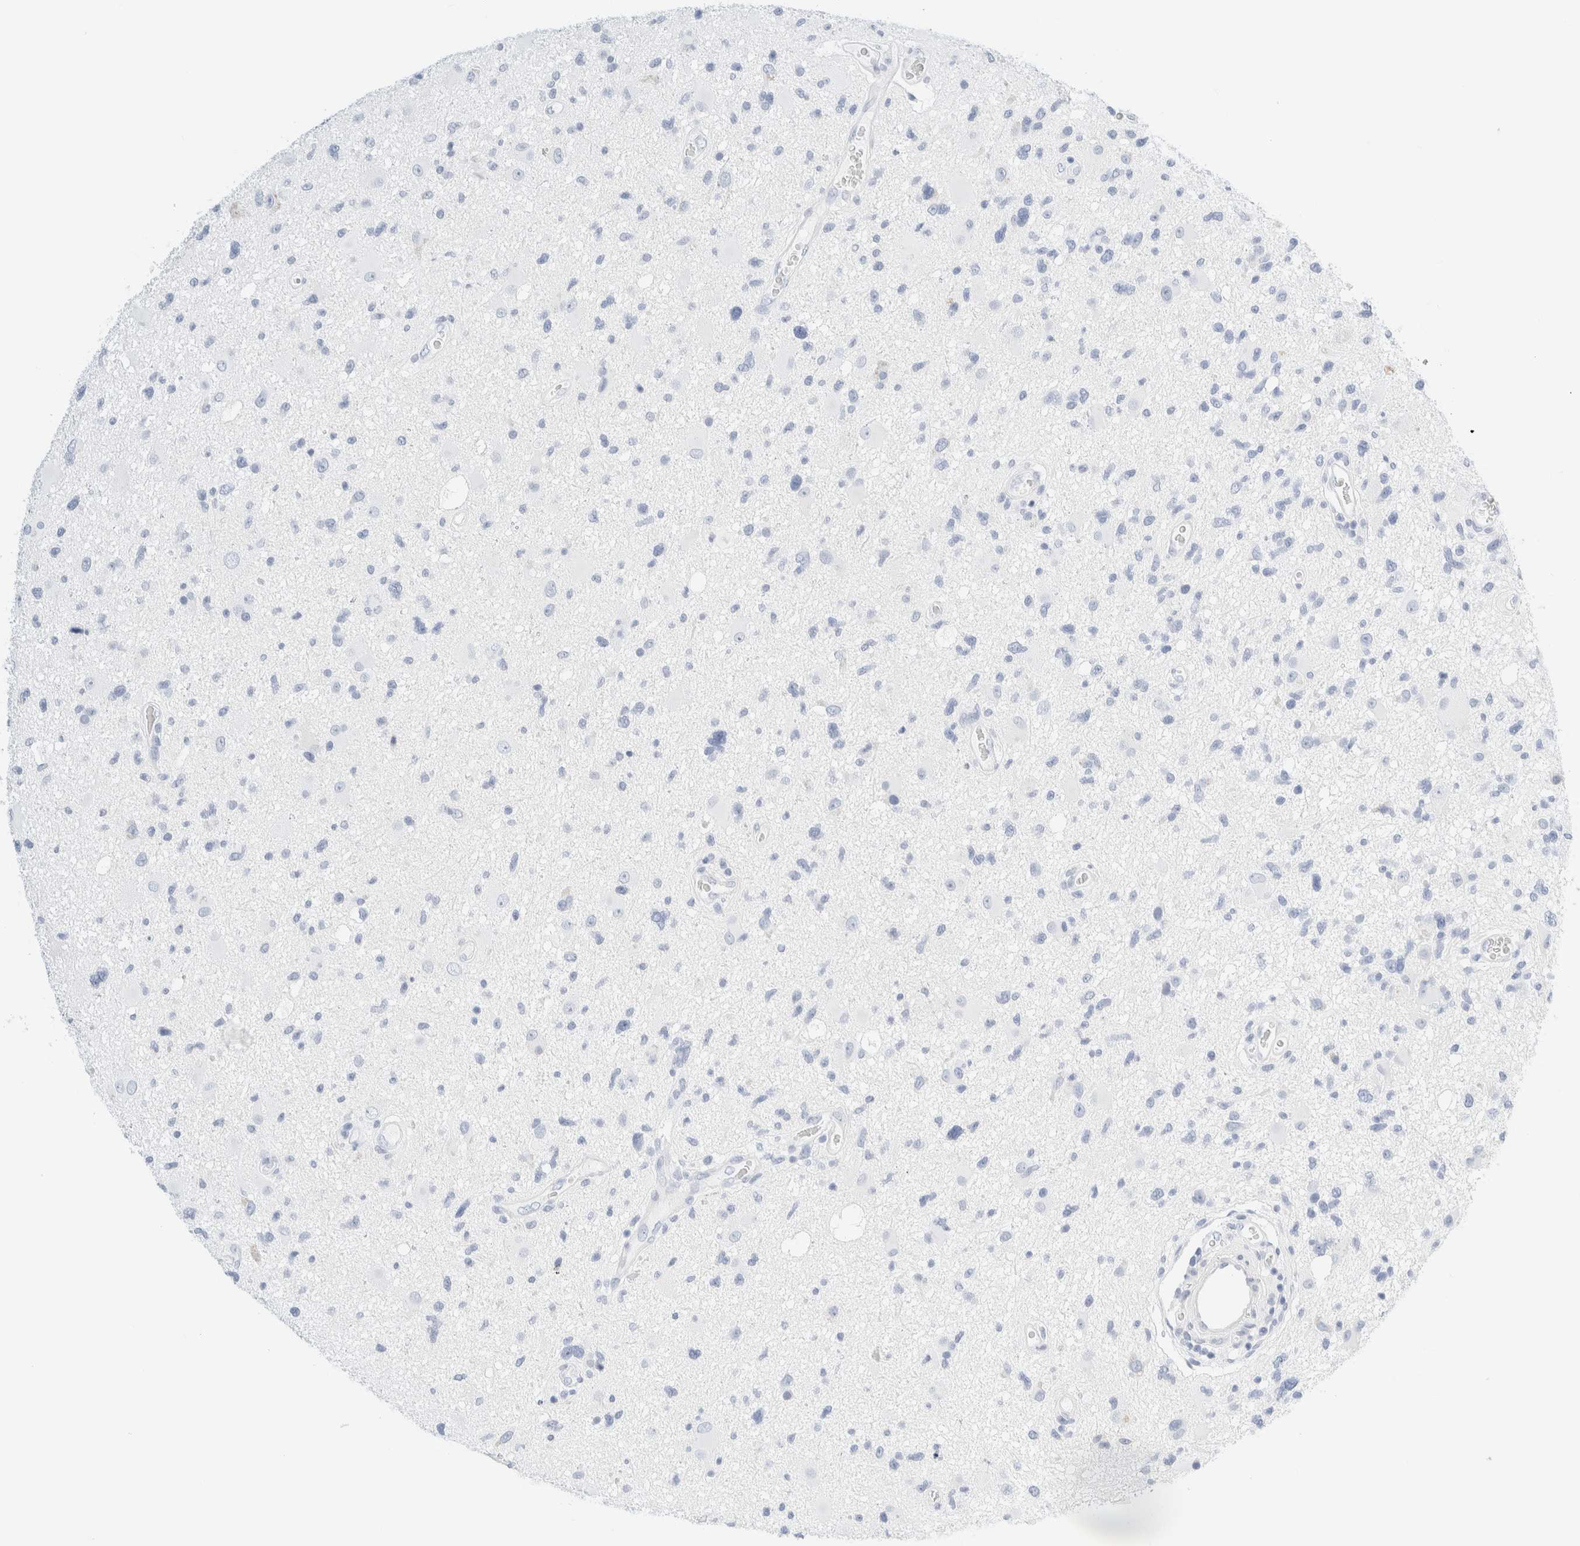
{"staining": {"intensity": "negative", "quantity": "none", "location": "none"}, "tissue": "glioma", "cell_type": "Tumor cells", "image_type": "cancer", "snomed": [{"axis": "morphology", "description": "Glioma, malignant, High grade"}, {"axis": "topography", "description": "Brain"}], "caption": "Immunohistochemical staining of human glioma reveals no significant staining in tumor cells.", "gene": "DPYS", "patient": {"sex": "male", "age": 33}}